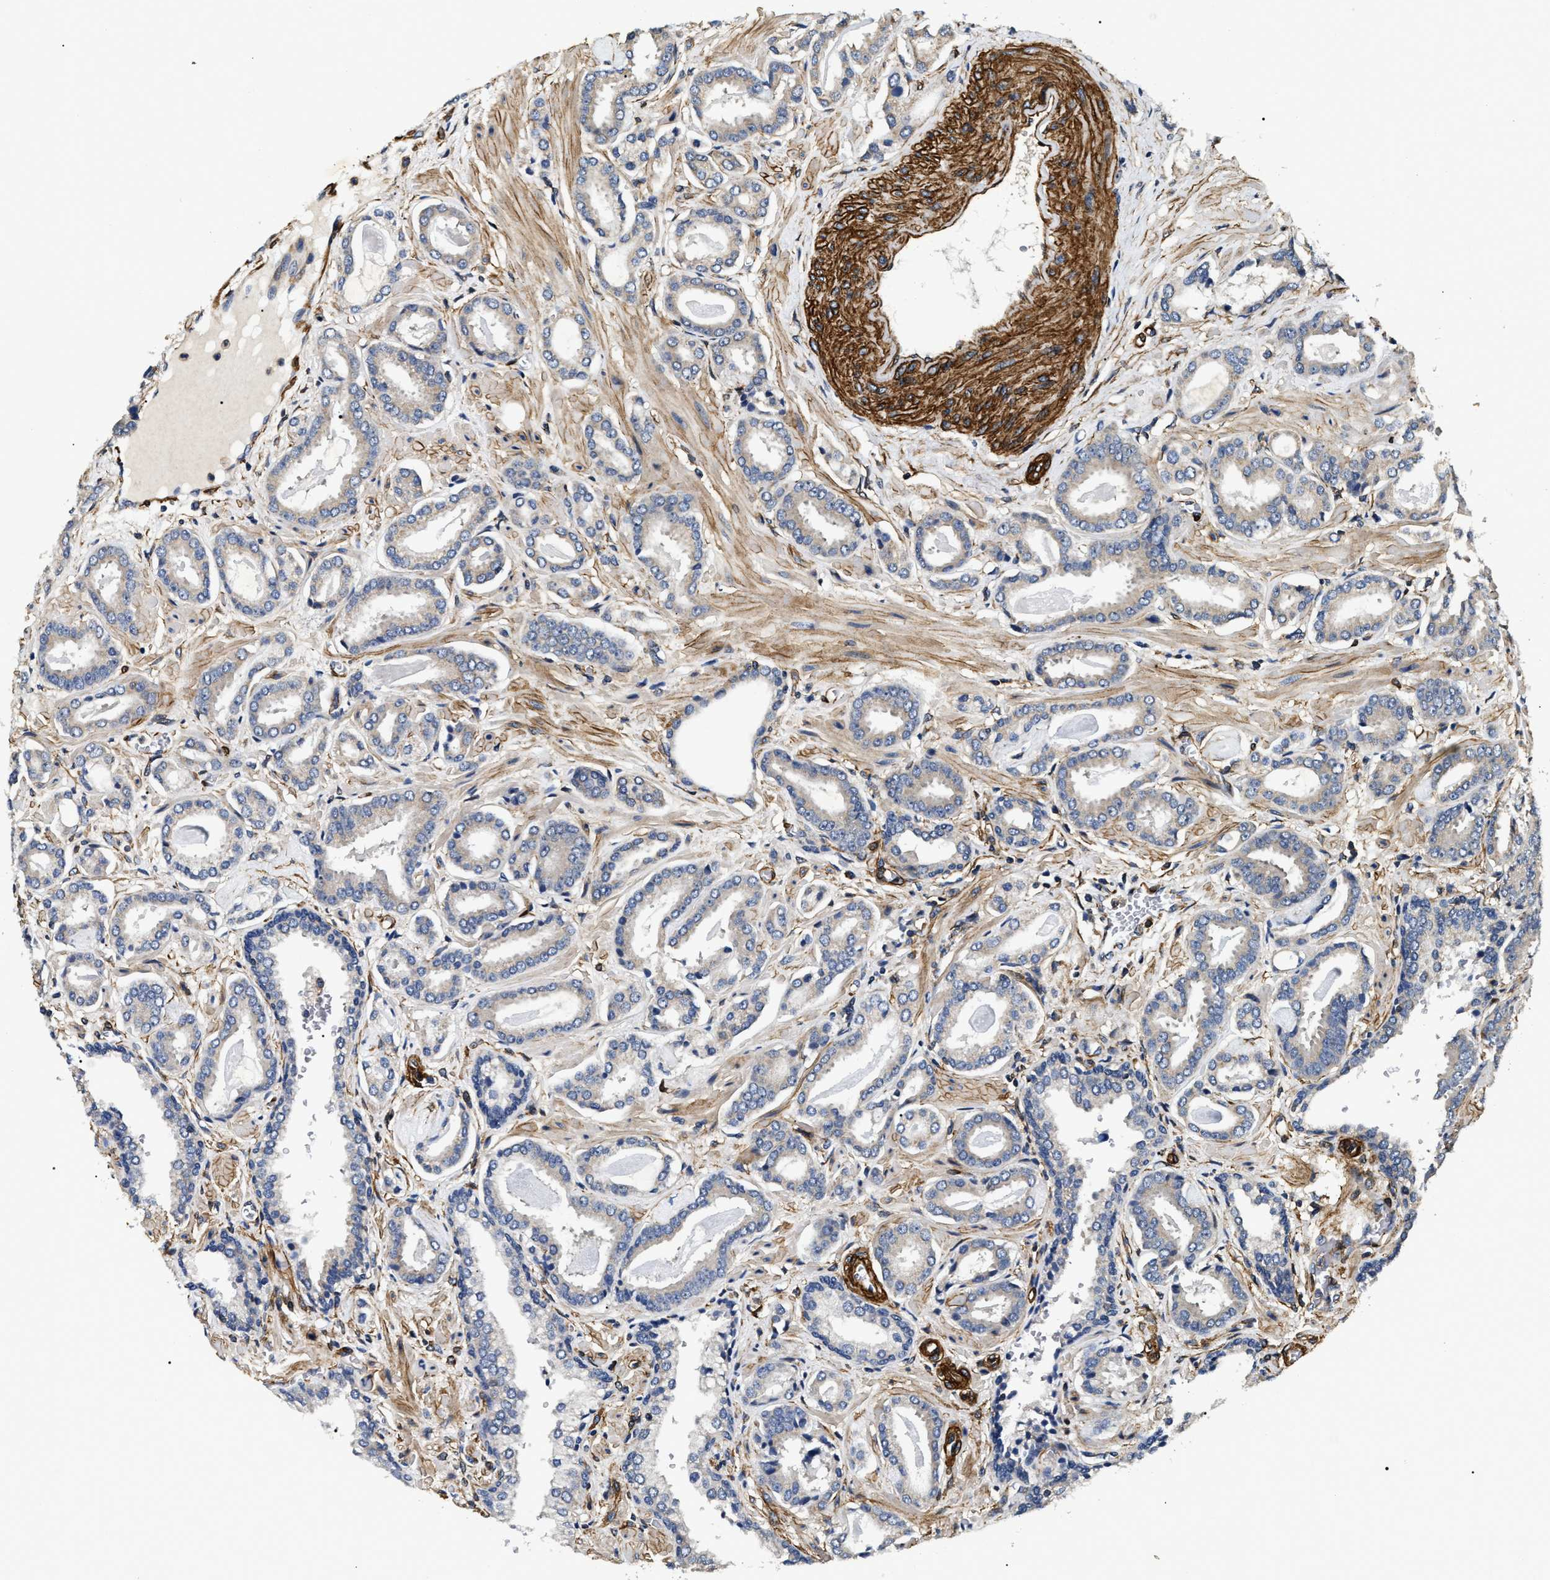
{"staining": {"intensity": "negative", "quantity": "none", "location": "none"}, "tissue": "prostate cancer", "cell_type": "Tumor cells", "image_type": "cancer", "snomed": [{"axis": "morphology", "description": "Adenocarcinoma, Low grade"}, {"axis": "topography", "description": "Prostate"}], "caption": "Immunohistochemistry (IHC) of human prostate cancer exhibits no positivity in tumor cells.", "gene": "ZC3HAV1L", "patient": {"sex": "male", "age": 53}}